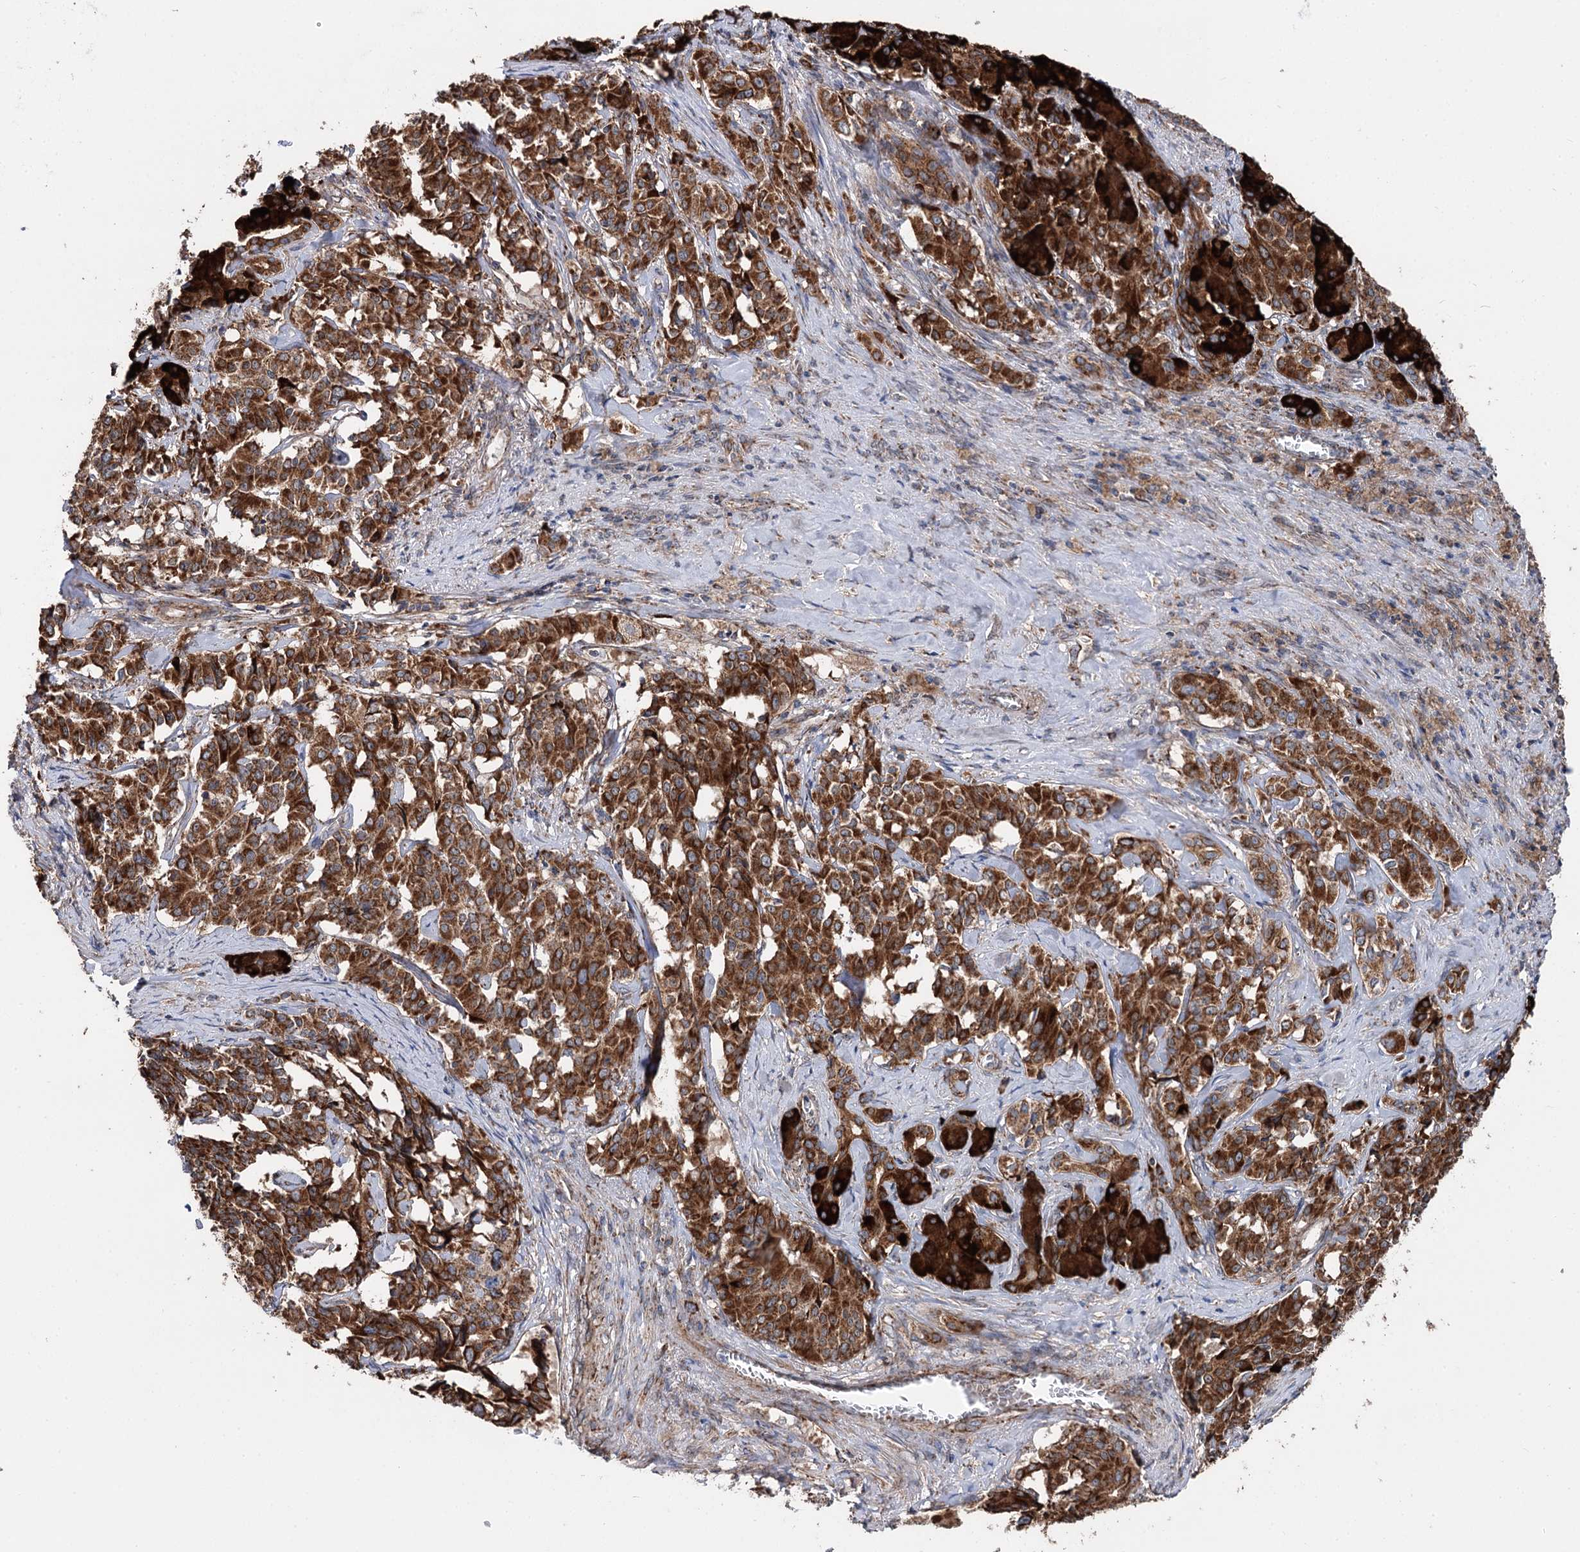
{"staining": {"intensity": "strong", "quantity": ">75%", "location": "cytoplasmic/membranous"}, "tissue": "pancreatic cancer", "cell_type": "Tumor cells", "image_type": "cancer", "snomed": [{"axis": "morphology", "description": "Adenocarcinoma, NOS"}, {"axis": "topography", "description": "Pancreas"}], "caption": "Tumor cells demonstrate high levels of strong cytoplasmic/membranous positivity in approximately >75% of cells in pancreatic cancer (adenocarcinoma). Using DAB (3,3'-diaminobenzidine) (brown) and hematoxylin (blue) stains, captured at high magnification using brightfield microscopy.", "gene": "MSANTD2", "patient": {"sex": "female", "age": 74}}